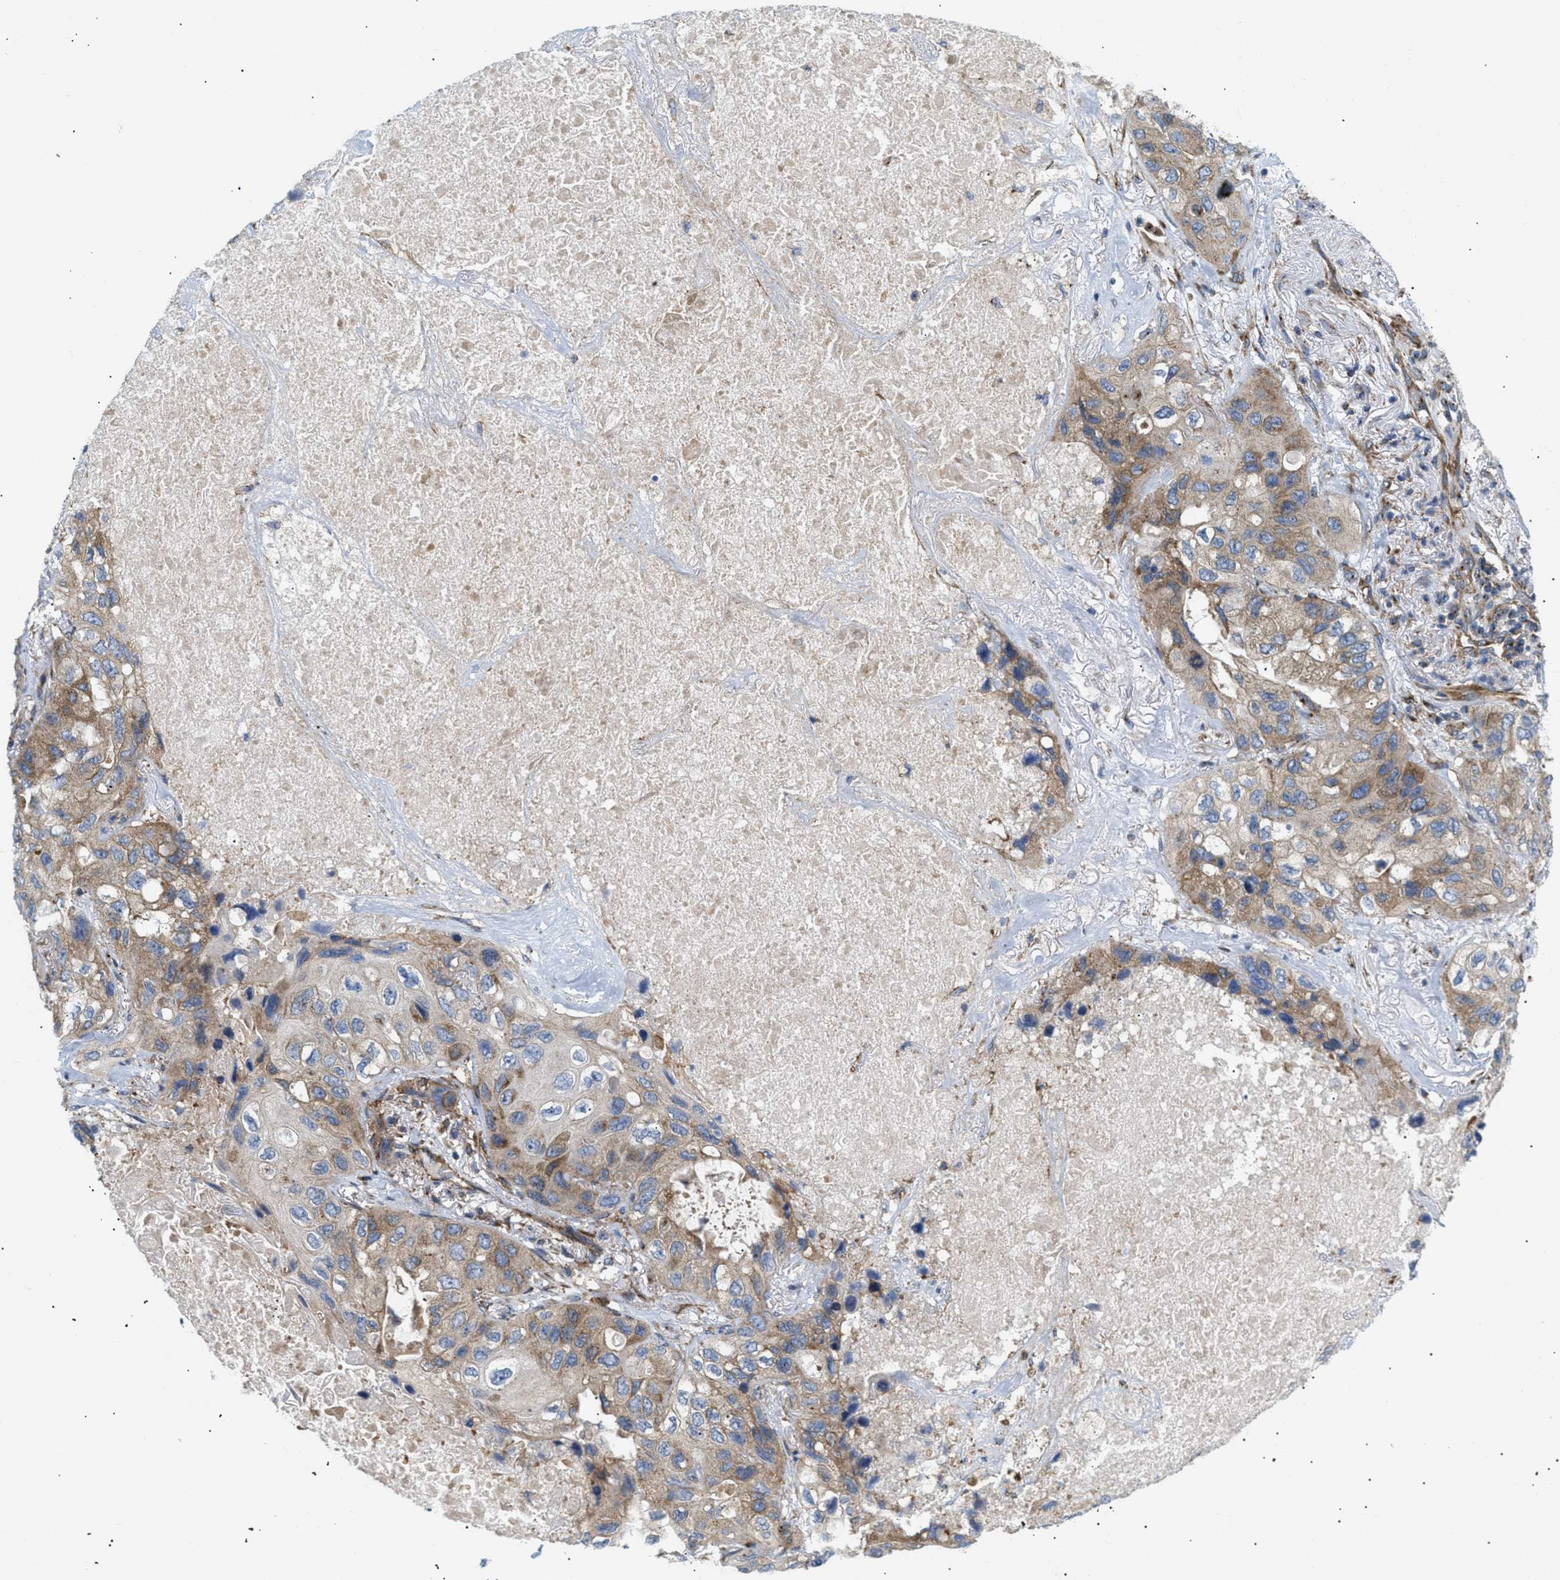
{"staining": {"intensity": "moderate", "quantity": ">75%", "location": "cytoplasmic/membranous"}, "tissue": "lung cancer", "cell_type": "Tumor cells", "image_type": "cancer", "snomed": [{"axis": "morphology", "description": "Squamous cell carcinoma, NOS"}, {"axis": "topography", "description": "Lung"}], "caption": "Immunohistochemistry (IHC) photomicrograph of neoplastic tissue: lung cancer (squamous cell carcinoma) stained using immunohistochemistry (IHC) displays medium levels of moderate protein expression localized specifically in the cytoplasmic/membranous of tumor cells, appearing as a cytoplasmic/membranous brown color.", "gene": "DCTN4", "patient": {"sex": "female", "age": 73}}